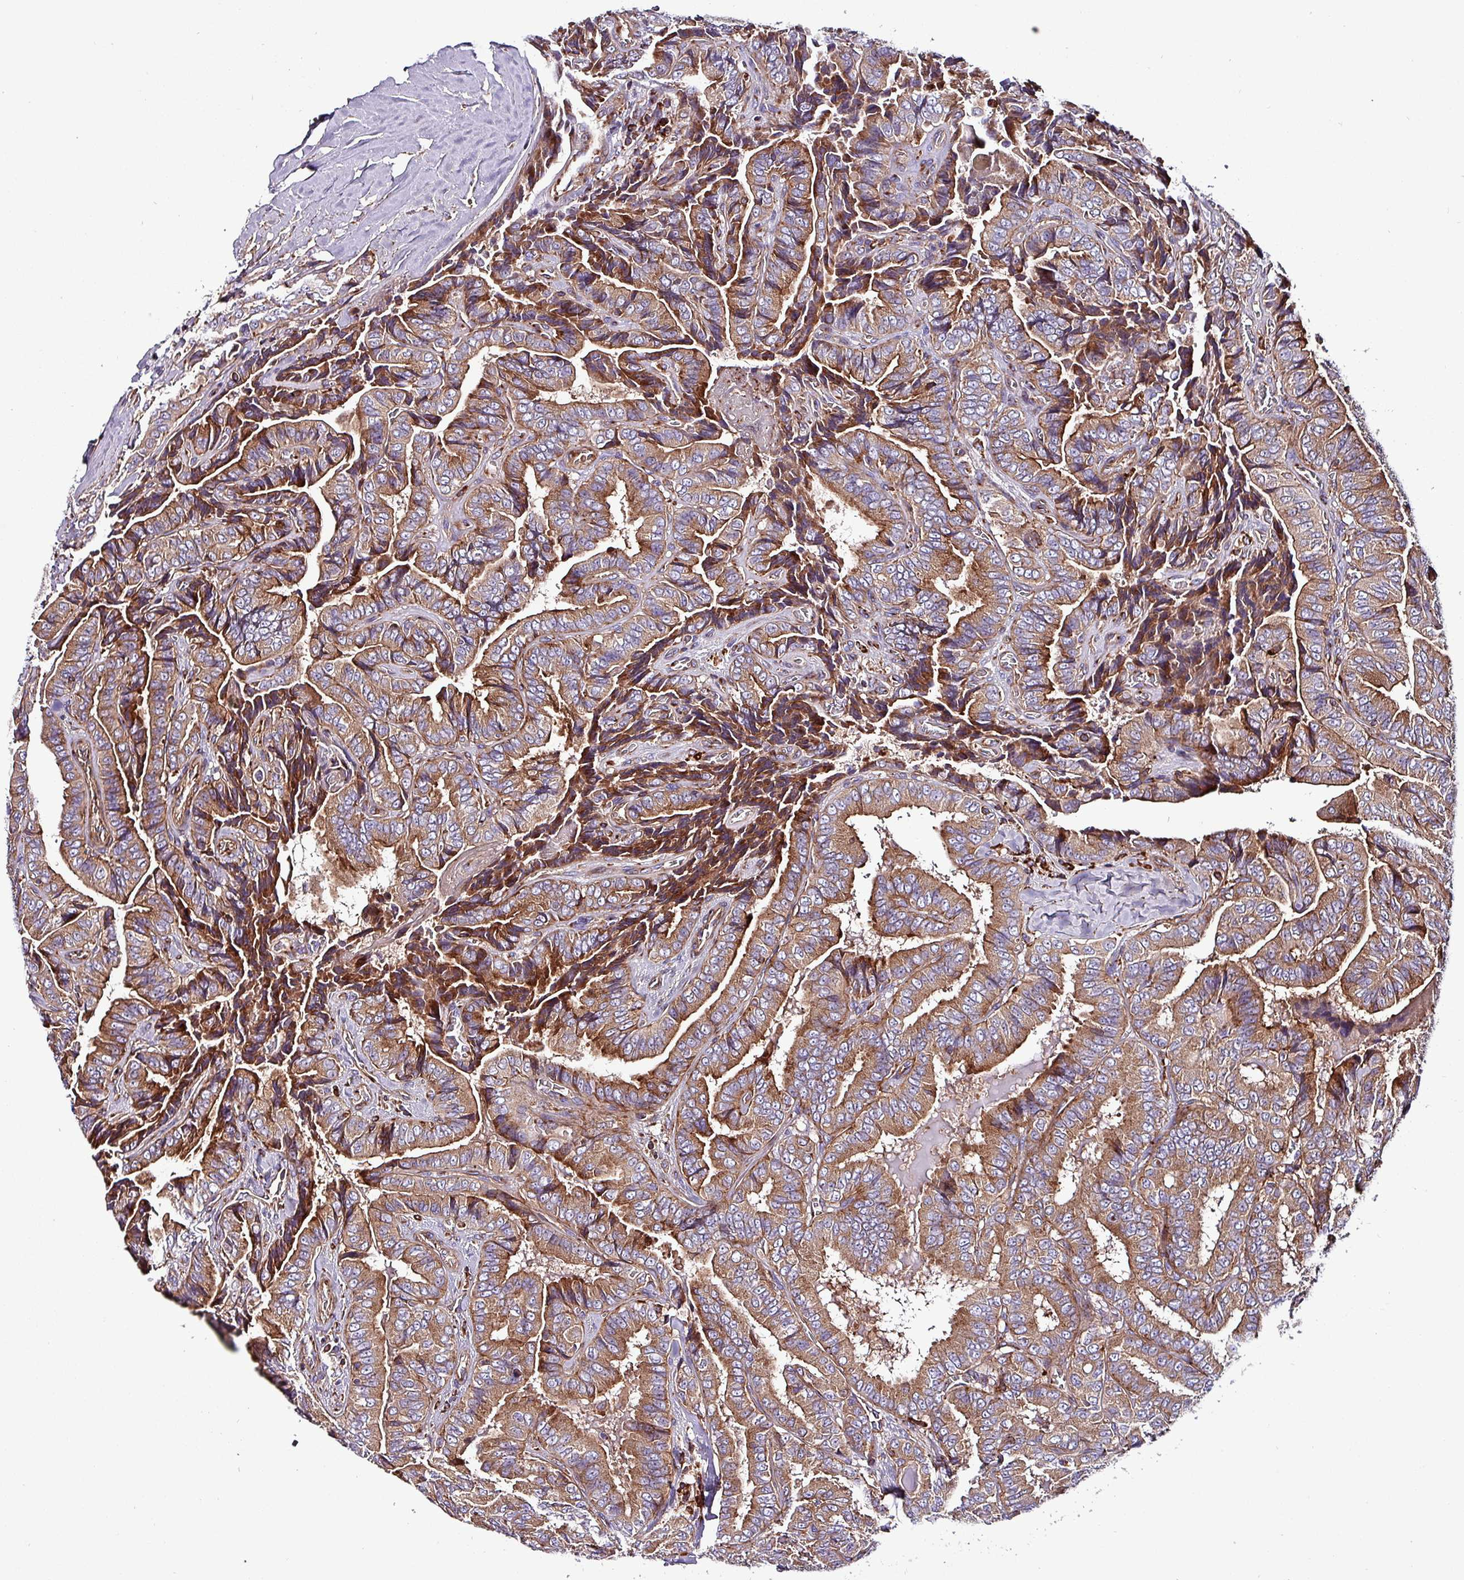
{"staining": {"intensity": "moderate", "quantity": ">75%", "location": "cytoplasmic/membranous"}, "tissue": "thyroid cancer", "cell_type": "Tumor cells", "image_type": "cancer", "snomed": [{"axis": "morphology", "description": "Papillary adenocarcinoma, NOS"}, {"axis": "topography", "description": "Thyroid gland"}], "caption": "Moderate cytoplasmic/membranous expression is identified in about >75% of tumor cells in thyroid cancer.", "gene": "VAMP4", "patient": {"sex": "male", "age": 61}}